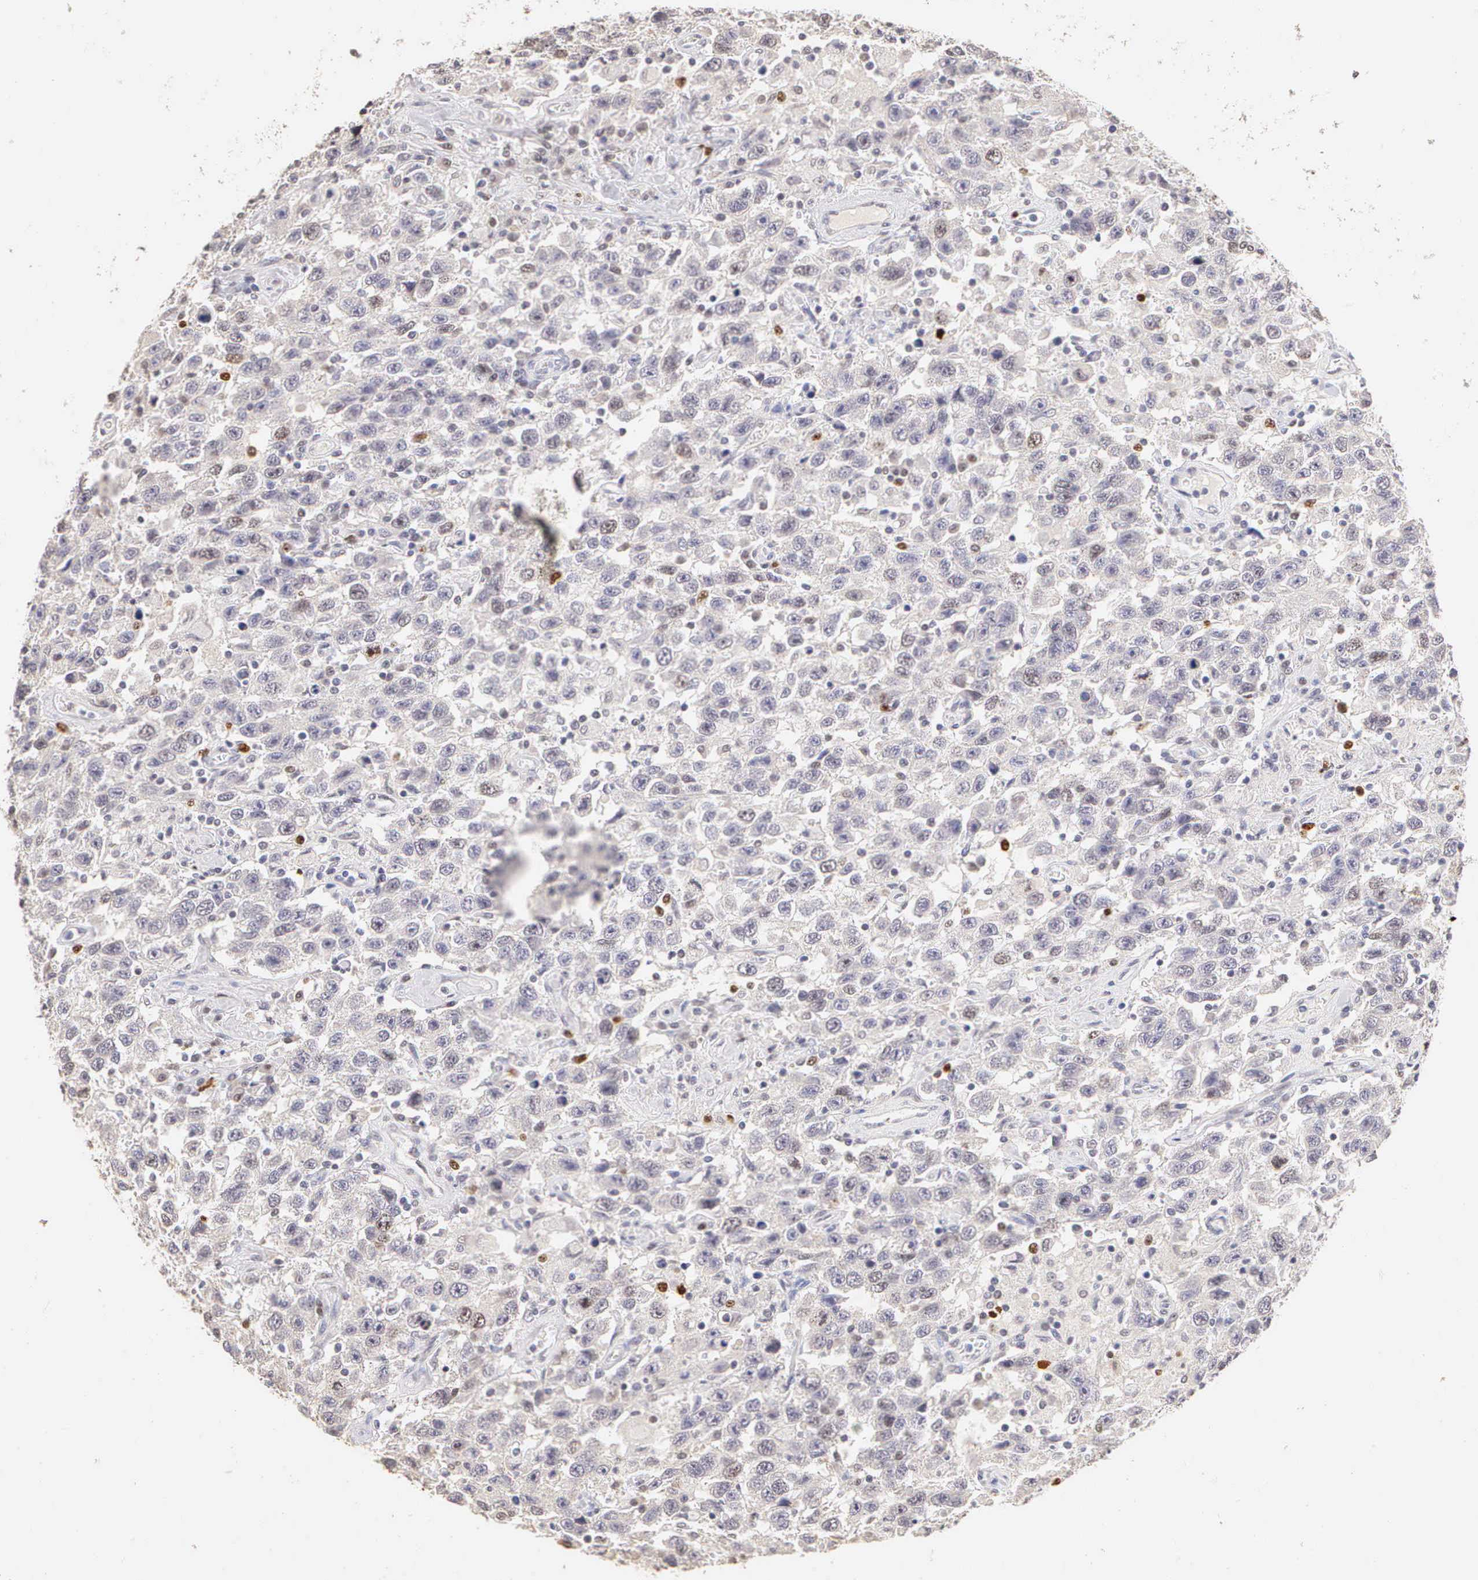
{"staining": {"intensity": "weak", "quantity": "<25%", "location": "nuclear"}, "tissue": "testis cancer", "cell_type": "Tumor cells", "image_type": "cancer", "snomed": [{"axis": "morphology", "description": "Seminoma, NOS"}, {"axis": "topography", "description": "Testis"}], "caption": "Protein analysis of seminoma (testis) shows no significant expression in tumor cells.", "gene": "MKI67", "patient": {"sex": "male", "age": 41}}